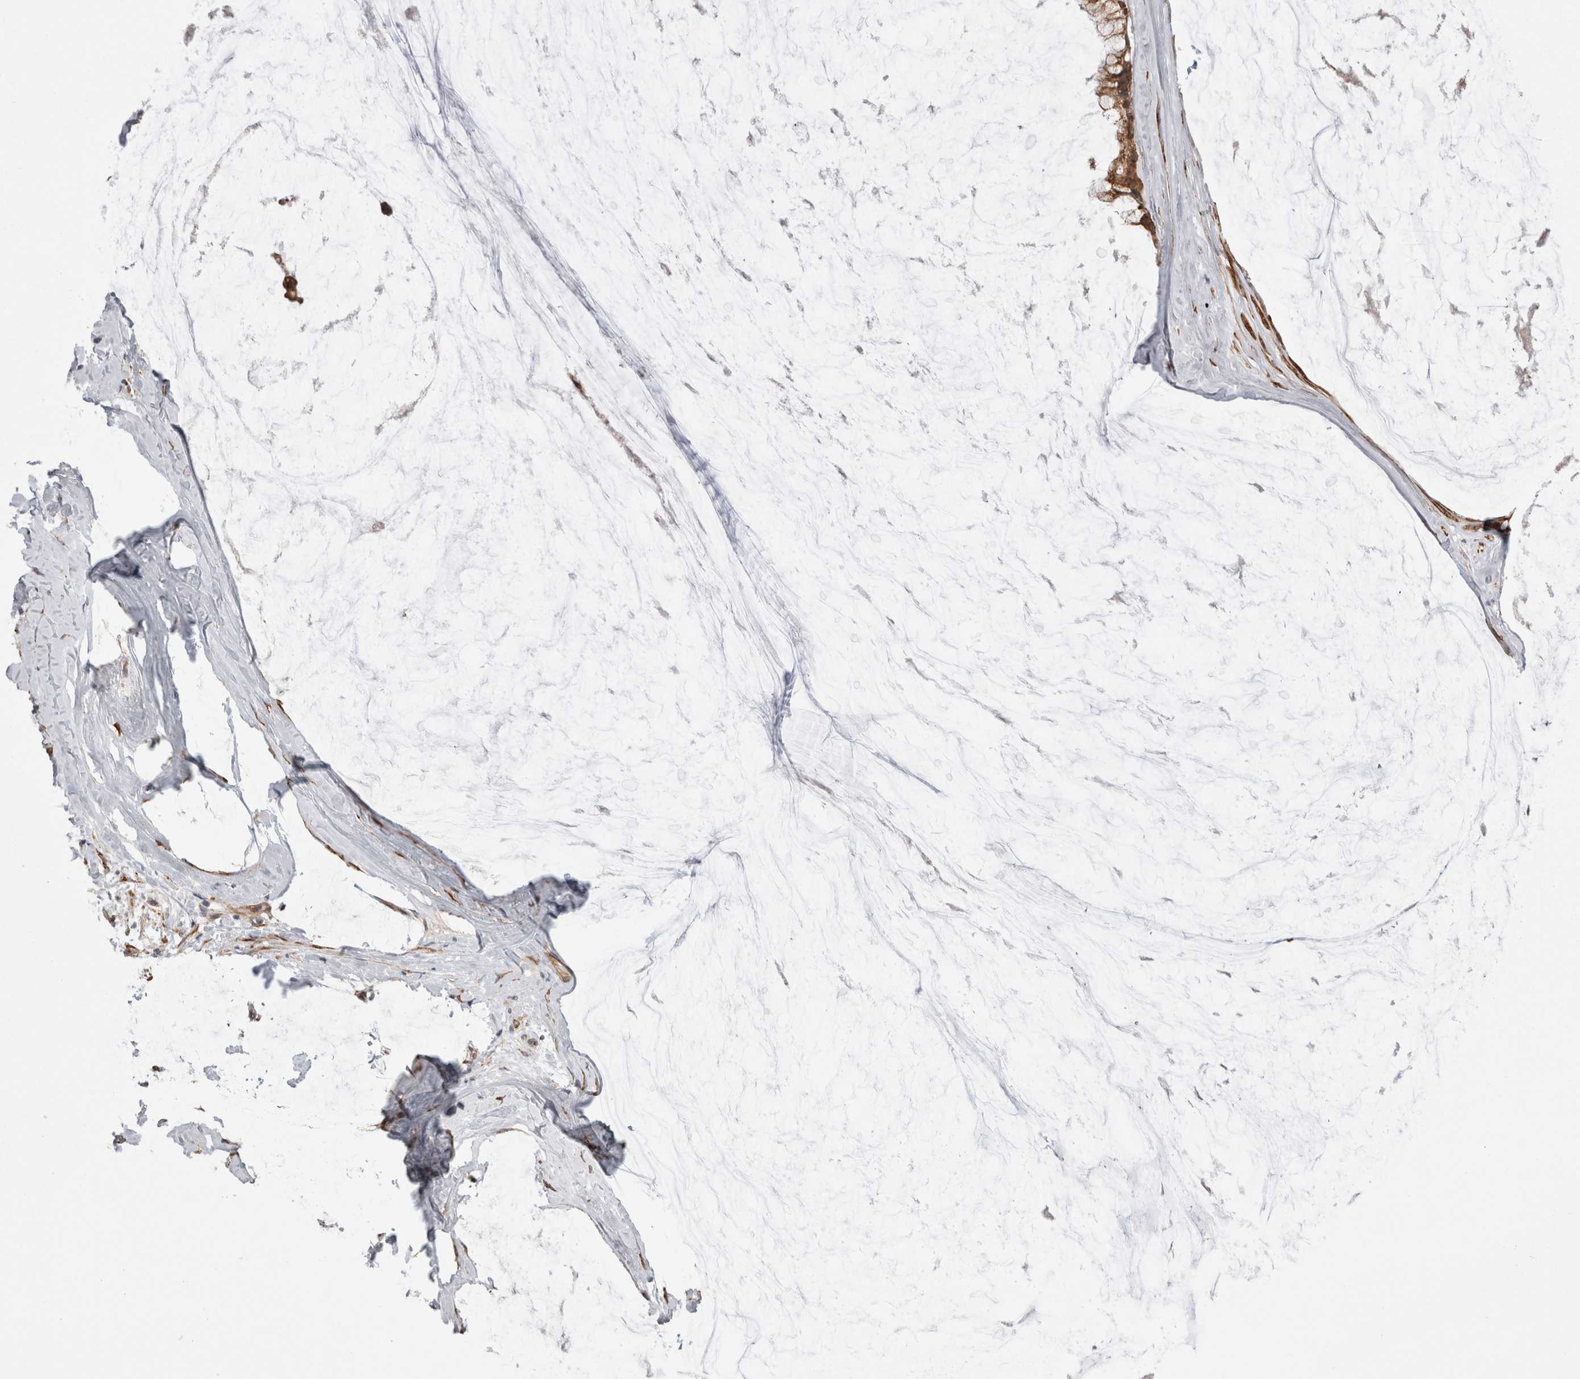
{"staining": {"intensity": "moderate", "quantity": ">75%", "location": "cytoplasmic/membranous"}, "tissue": "ovarian cancer", "cell_type": "Tumor cells", "image_type": "cancer", "snomed": [{"axis": "morphology", "description": "Cystadenocarcinoma, mucinous, NOS"}, {"axis": "topography", "description": "Ovary"}], "caption": "DAB immunohistochemical staining of ovarian mucinous cystadenocarcinoma reveals moderate cytoplasmic/membranous protein staining in about >75% of tumor cells.", "gene": "EXOSC4", "patient": {"sex": "female", "age": 39}}